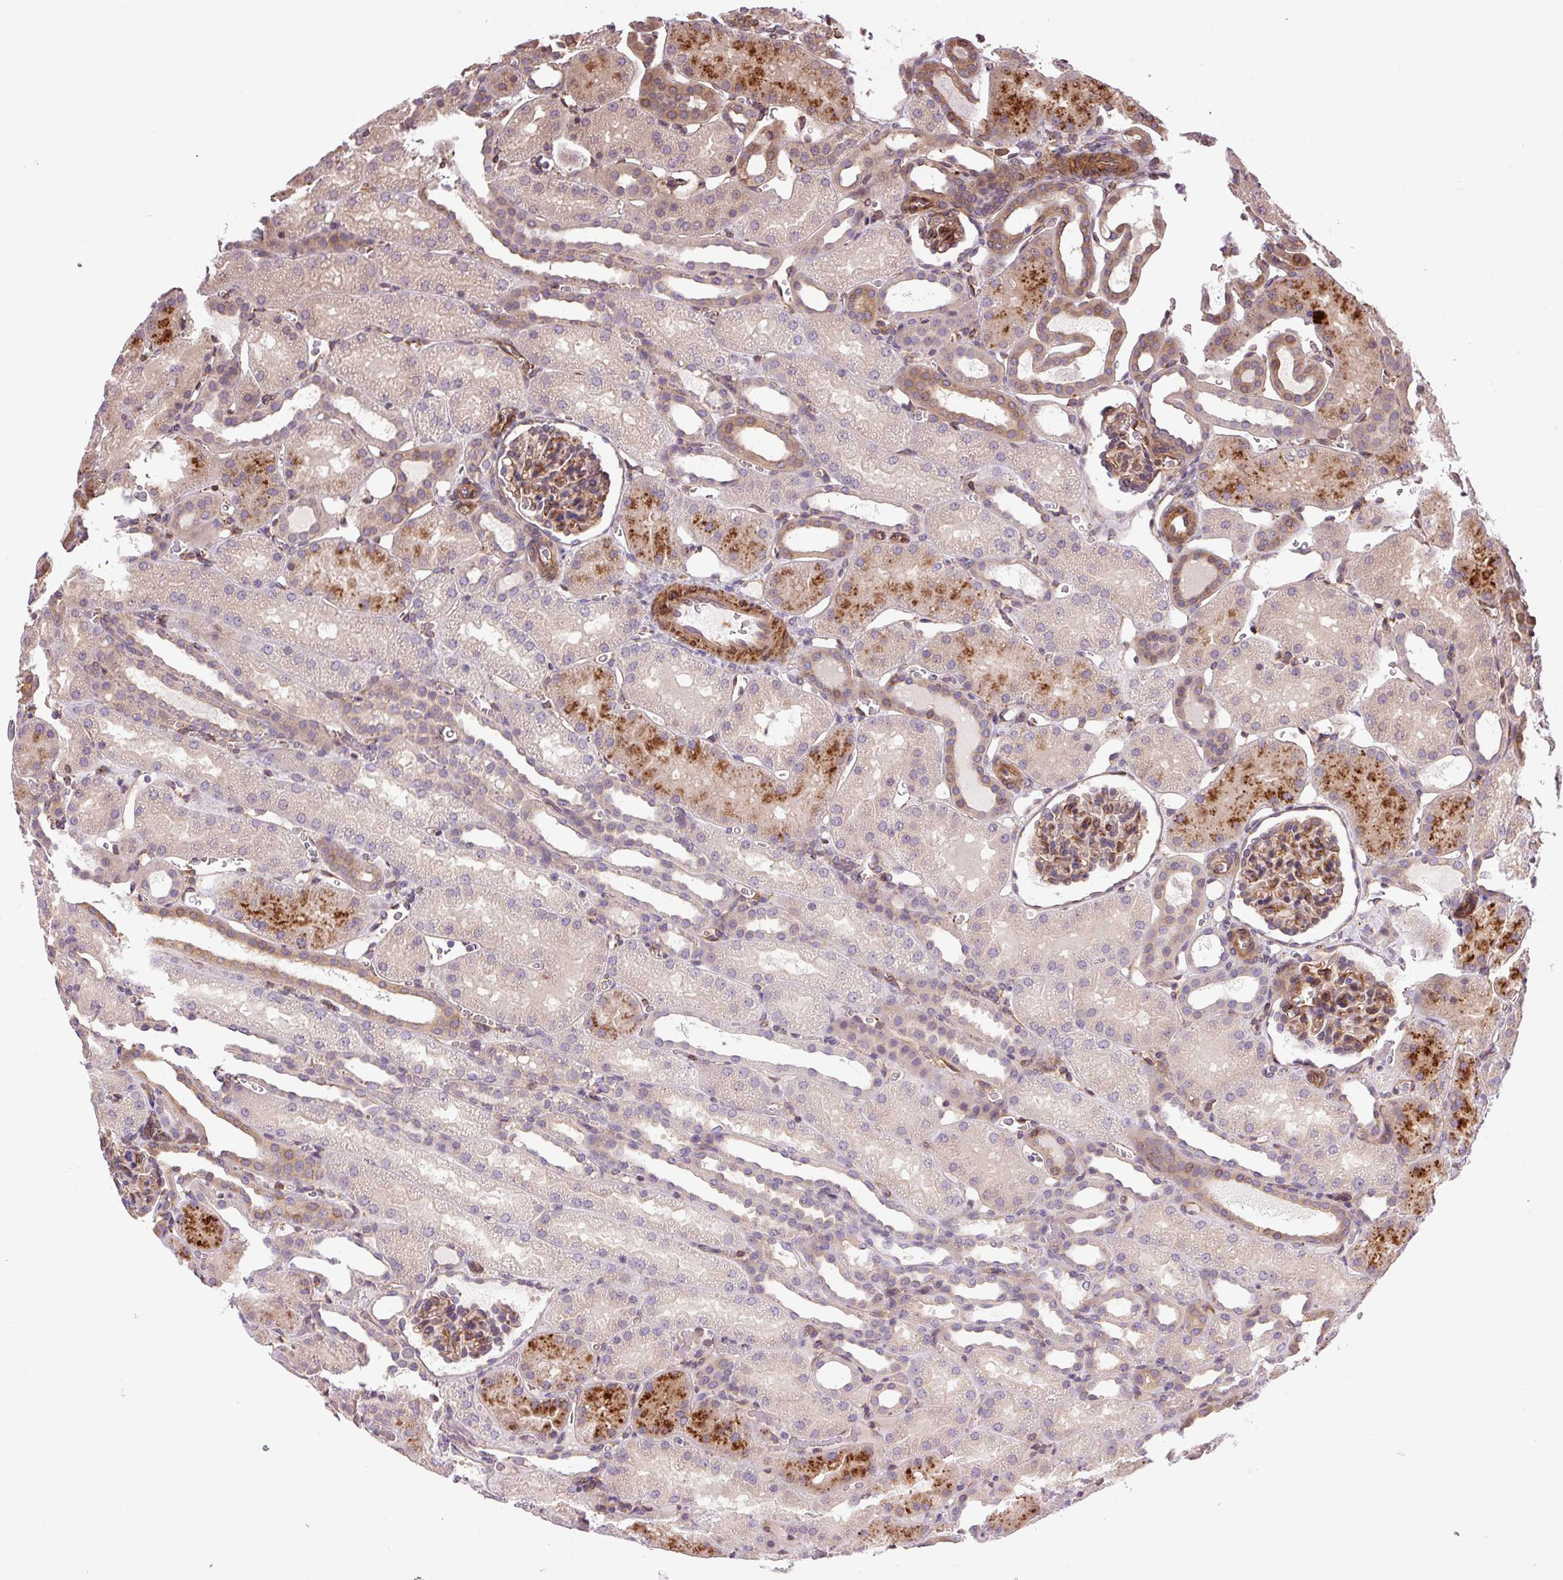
{"staining": {"intensity": "moderate", "quantity": ">75%", "location": "cytoplasmic/membranous"}, "tissue": "kidney", "cell_type": "Cells in glomeruli", "image_type": "normal", "snomed": [{"axis": "morphology", "description": "Normal tissue, NOS"}, {"axis": "topography", "description": "Kidney"}], "caption": "A micrograph of kidney stained for a protein reveals moderate cytoplasmic/membranous brown staining in cells in glomeruli.", "gene": "SEPTIN10", "patient": {"sex": "male", "age": 2}}